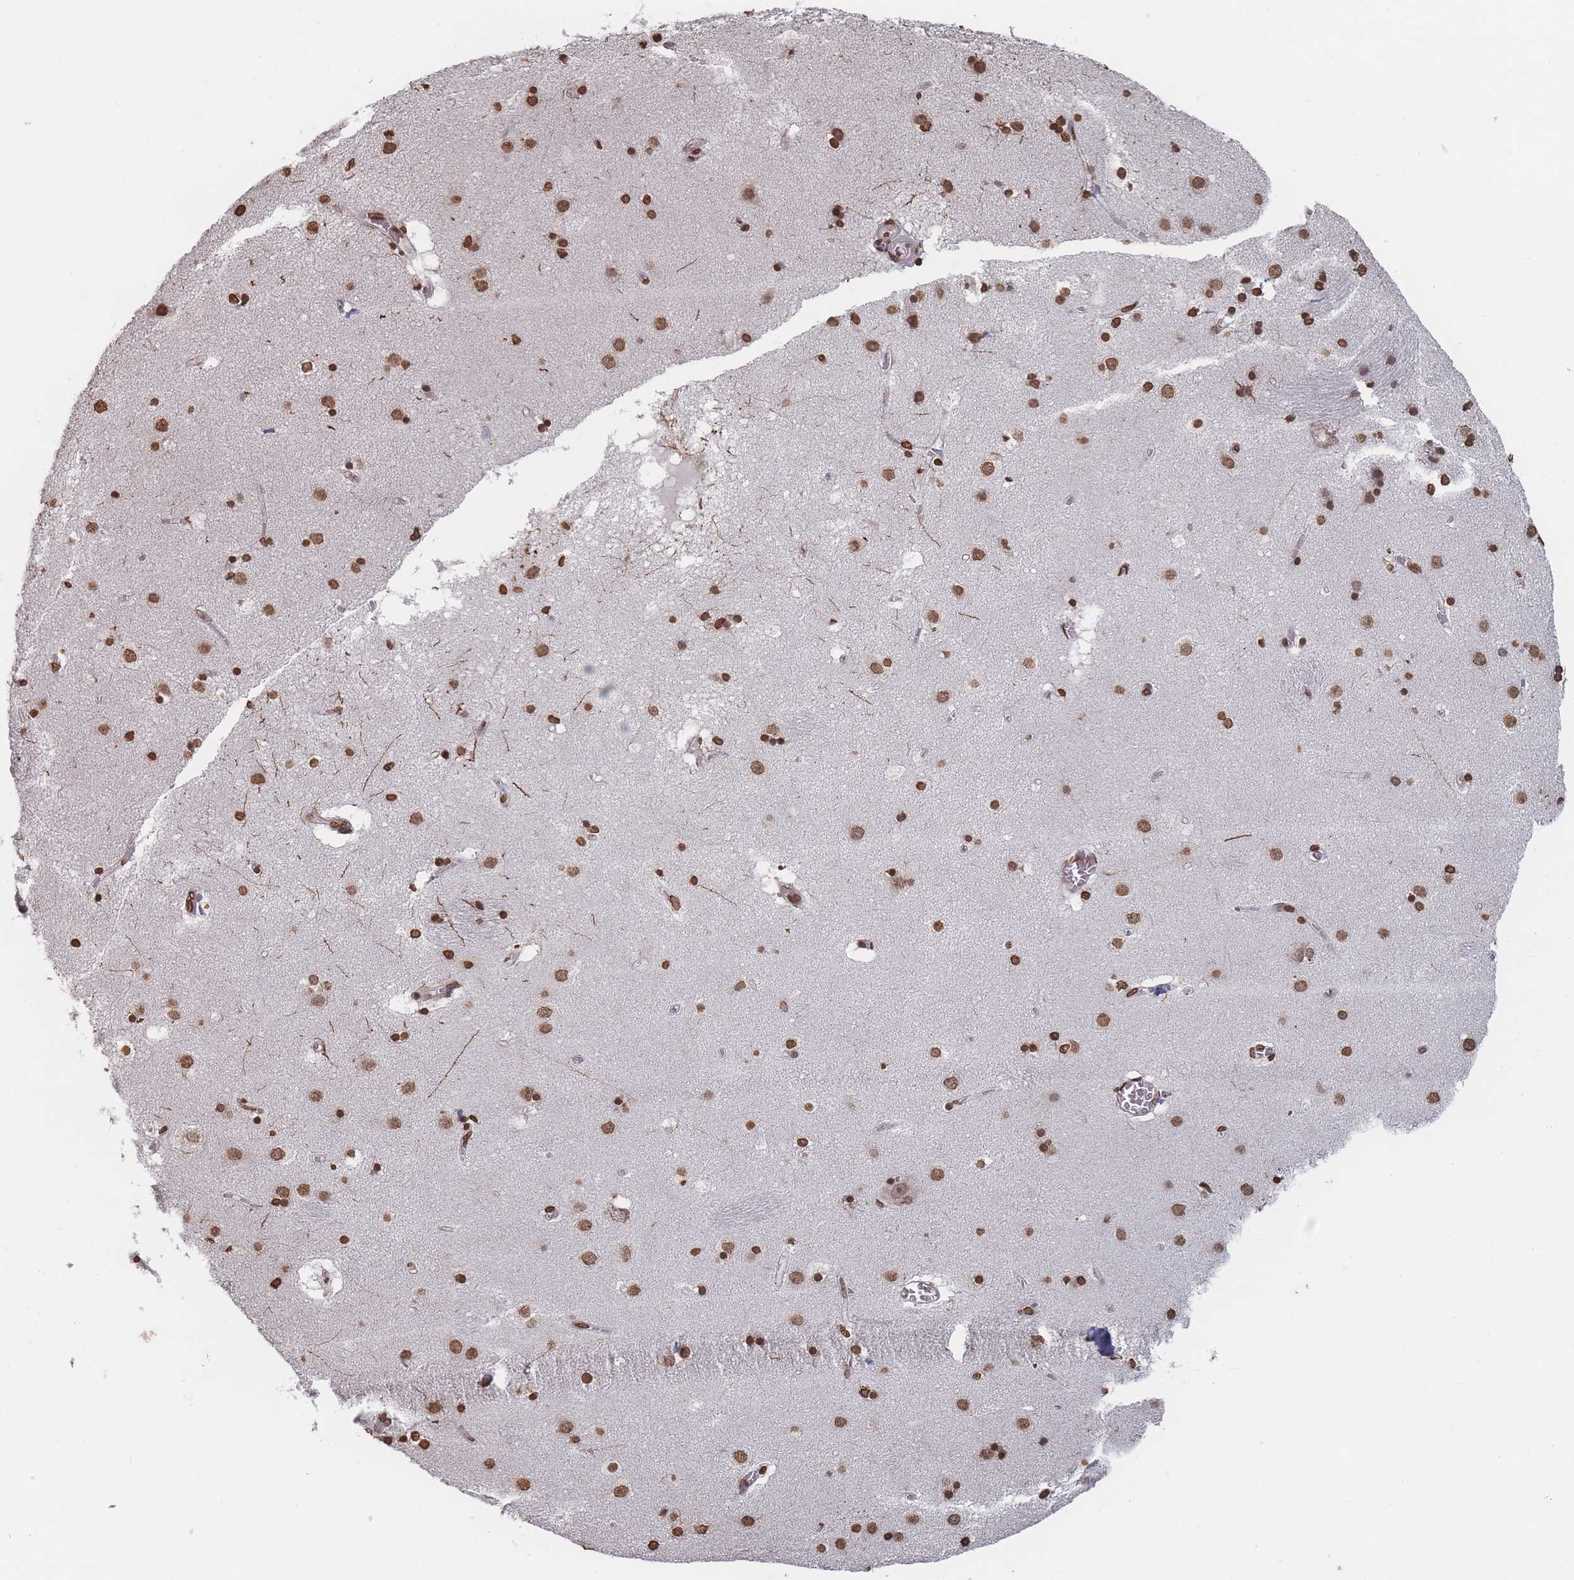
{"staining": {"intensity": "strong", "quantity": ">75%", "location": "nuclear"}, "tissue": "caudate", "cell_type": "Glial cells", "image_type": "normal", "snomed": [{"axis": "morphology", "description": "Normal tissue, NOS"}, {"axis": "topography", "description": "Lateral ventricle wall"}], "caption": "Glial cells exhibit high levels of strong nuclear positivity in approximately >75% of cells in normal human caudate.", "gene": "PLEKHG5", "patient": {"sex": "male", "age": 70}}